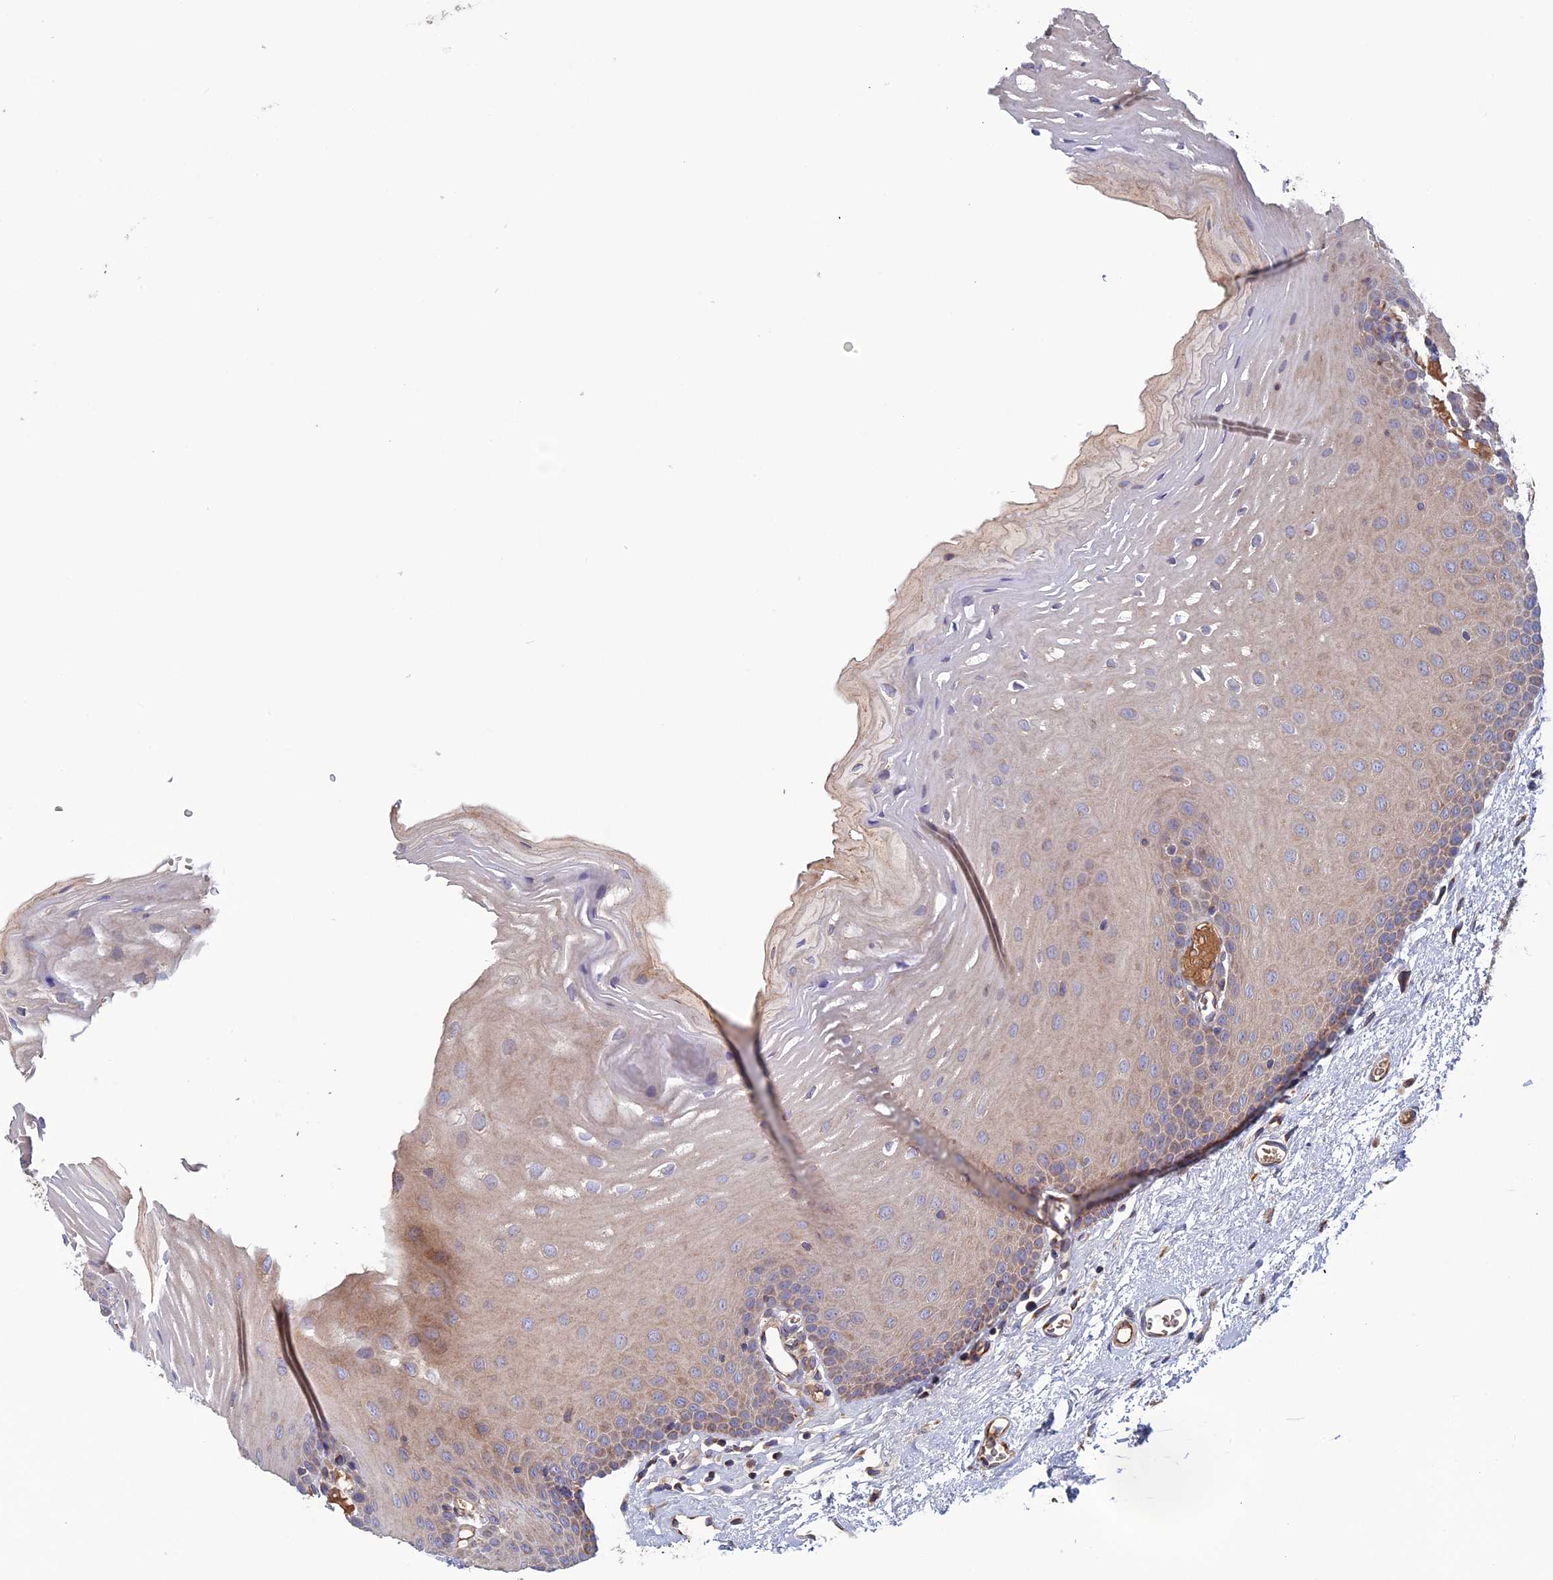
{"staining": {"intensity": "weak", "quantity": "25%-75%", "location": "cytoplasmic/membranous"}, "tissue": "oral mucosa", "cell_type": "Squamous epithelial cells", "image_type": "normal", "snomed": [{"axis": "morphology", "description": "Normal tissue, NOS"}, {"axis": "topography", "description": "Oral tissue"}], "caption": "The micrograph reveals immunohistochemical staining of benign oral mucosa. There is weak cytoplasmic/membranous staining is seen in about 25%-75% of squamous epithelial cells.", "gene": "SLC15A5", "patient": {"sex": "female", "age": 70}}